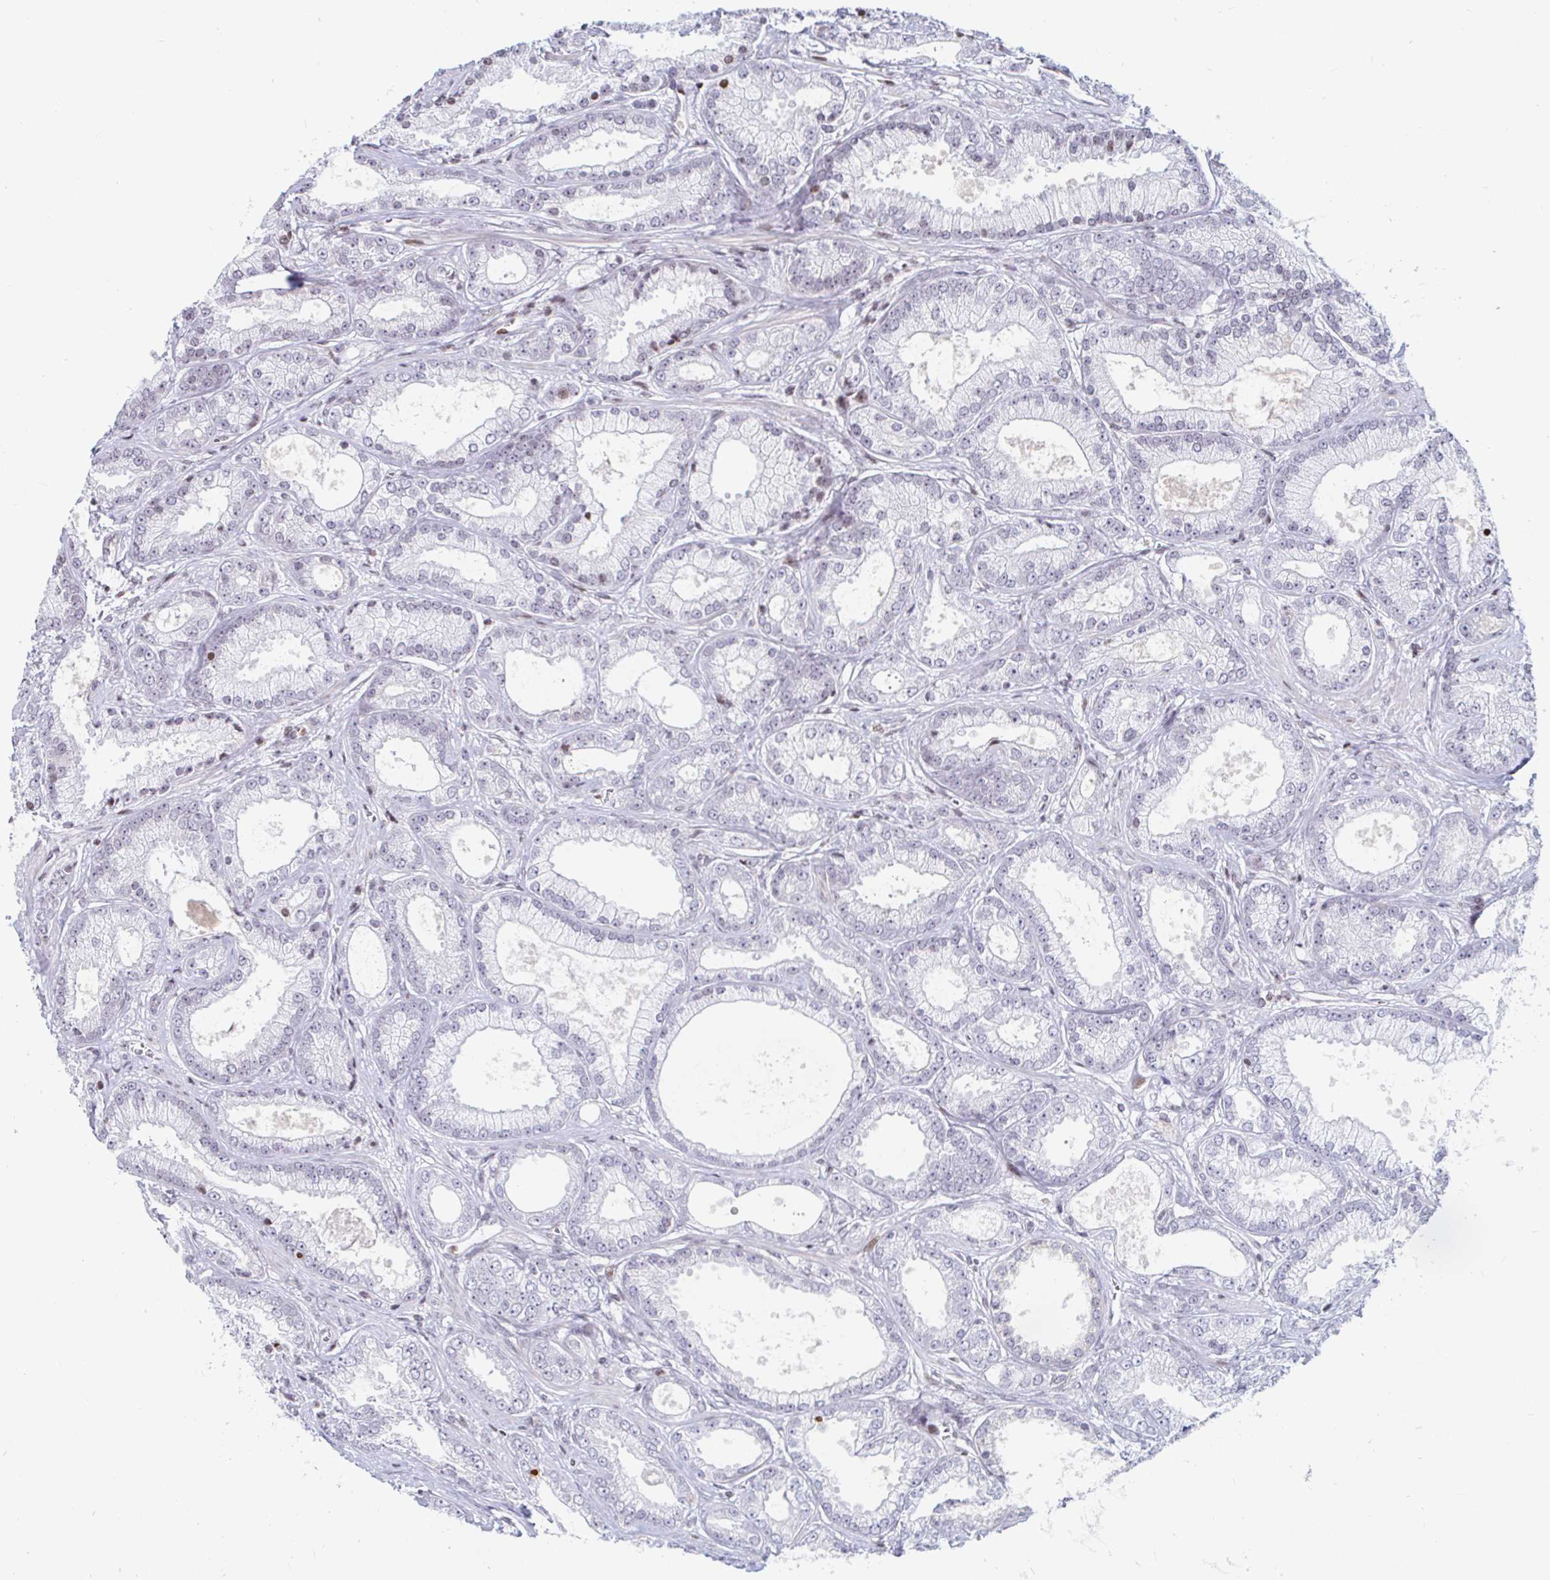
{"staining": {"intensity": "weak", "quantity": "<25%", "location": "nuclear"}, "tissue": "prostate cancer", "cell_type": "Tumor cells", "image_type": "cancer", "snomed": [{"axis": "morphology", "description": "Adenocarcinoma, High grade"}, {"axis": "topography", "description": "Prostate"}], "caption": "Immunohistochemistry micrograph of prostate cancer stained for a protein (brown), which demonstrates no staining in tumor cells.", "gene": "HOXC10", "patient": {"sex": "male", "age": 67}}